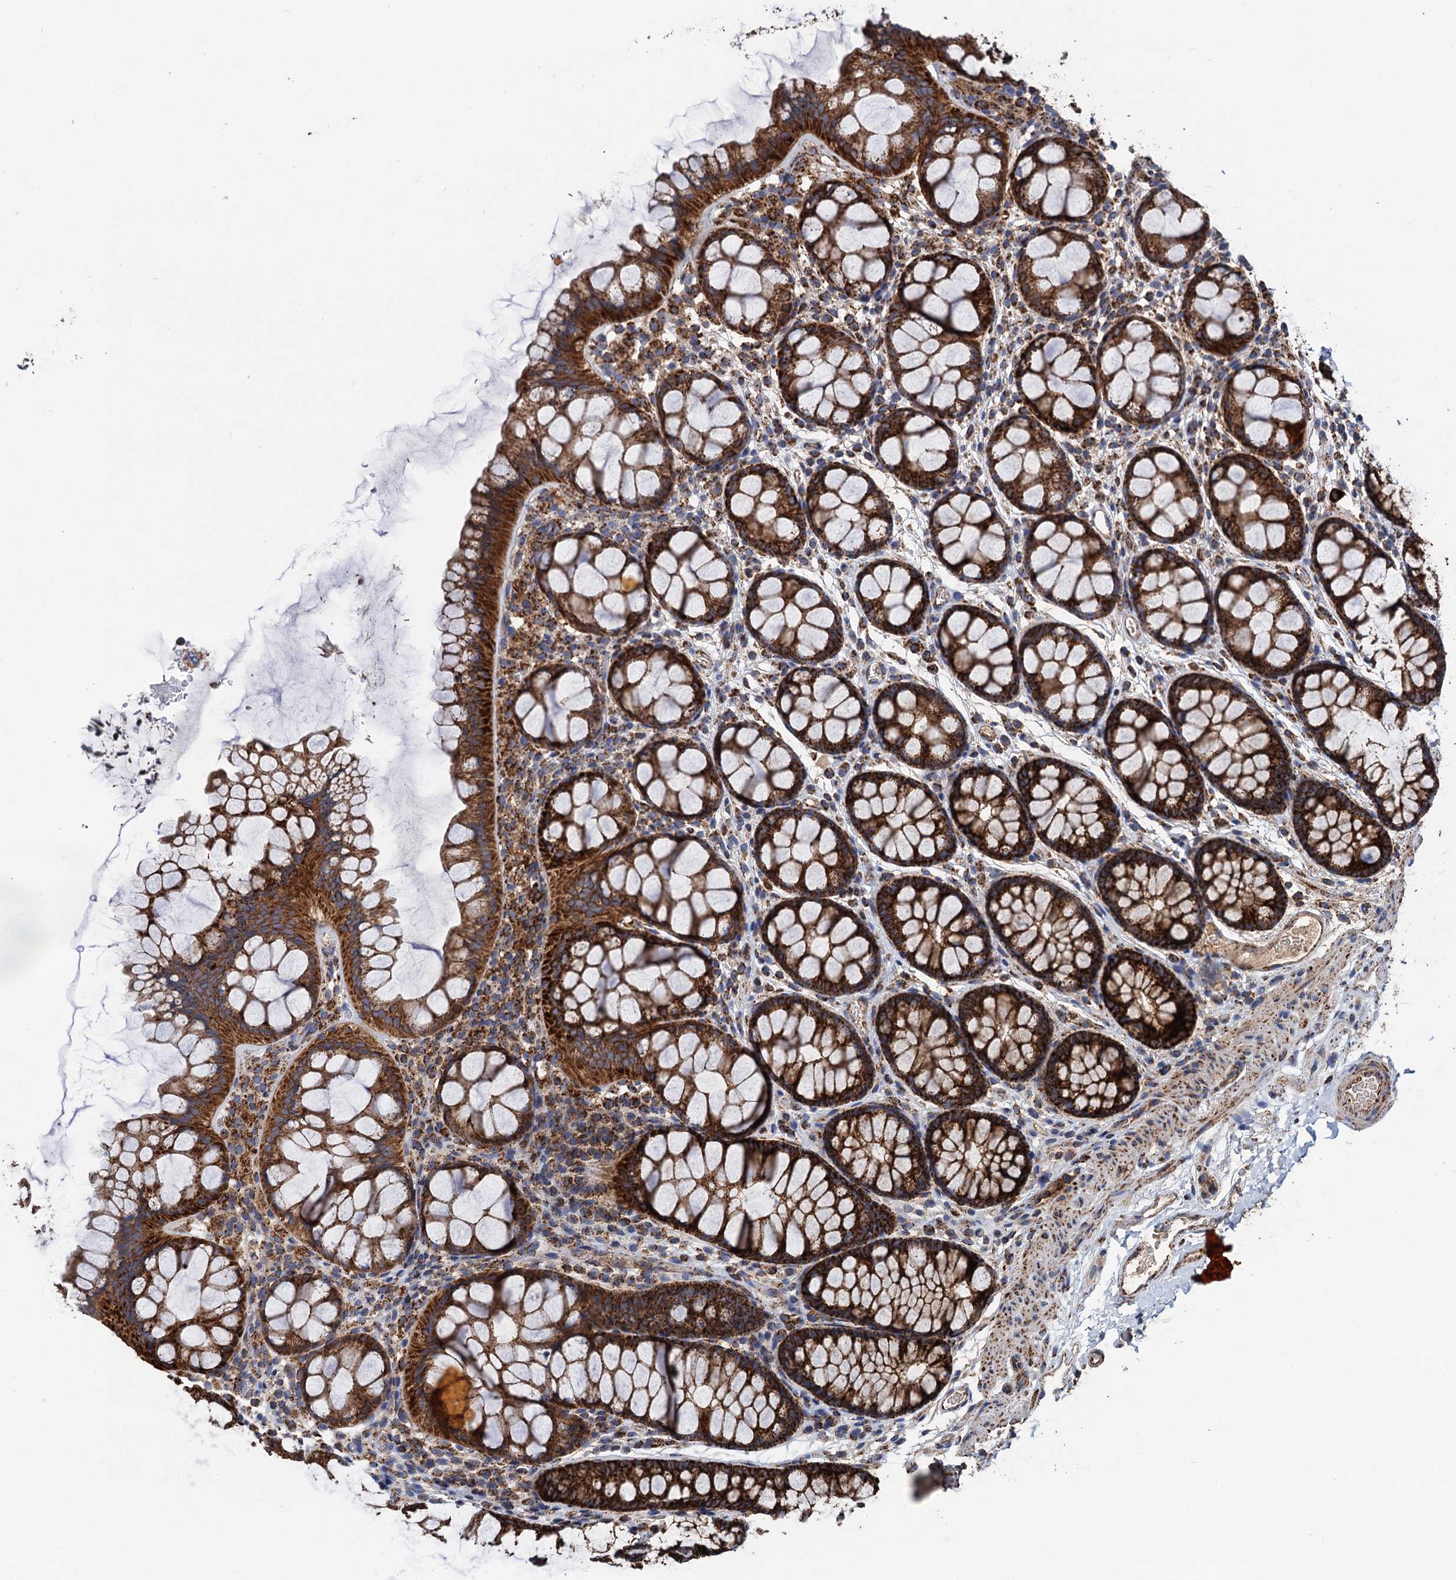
{"staining": {"intensity": "moderate", "quantity": ">75%", "location": "cytoplasmic/membranous"}, "tissue": "colon", "cell_type": "Endothelial cells", "image_type": "normal", "snomed": [{"axis": "morphology", "description": "Normal tissue, NOS"}, {"axis": "topography", "description": "Colon"}], "caption": "Approximately >75% of endothelial cells in benign colon show moderate cytoplasmic/membranous protein staining as visualized by brown immunohistochemical staining.", "gene": "DGLUCY", "patient": {"sex": "female", "age": 82}}